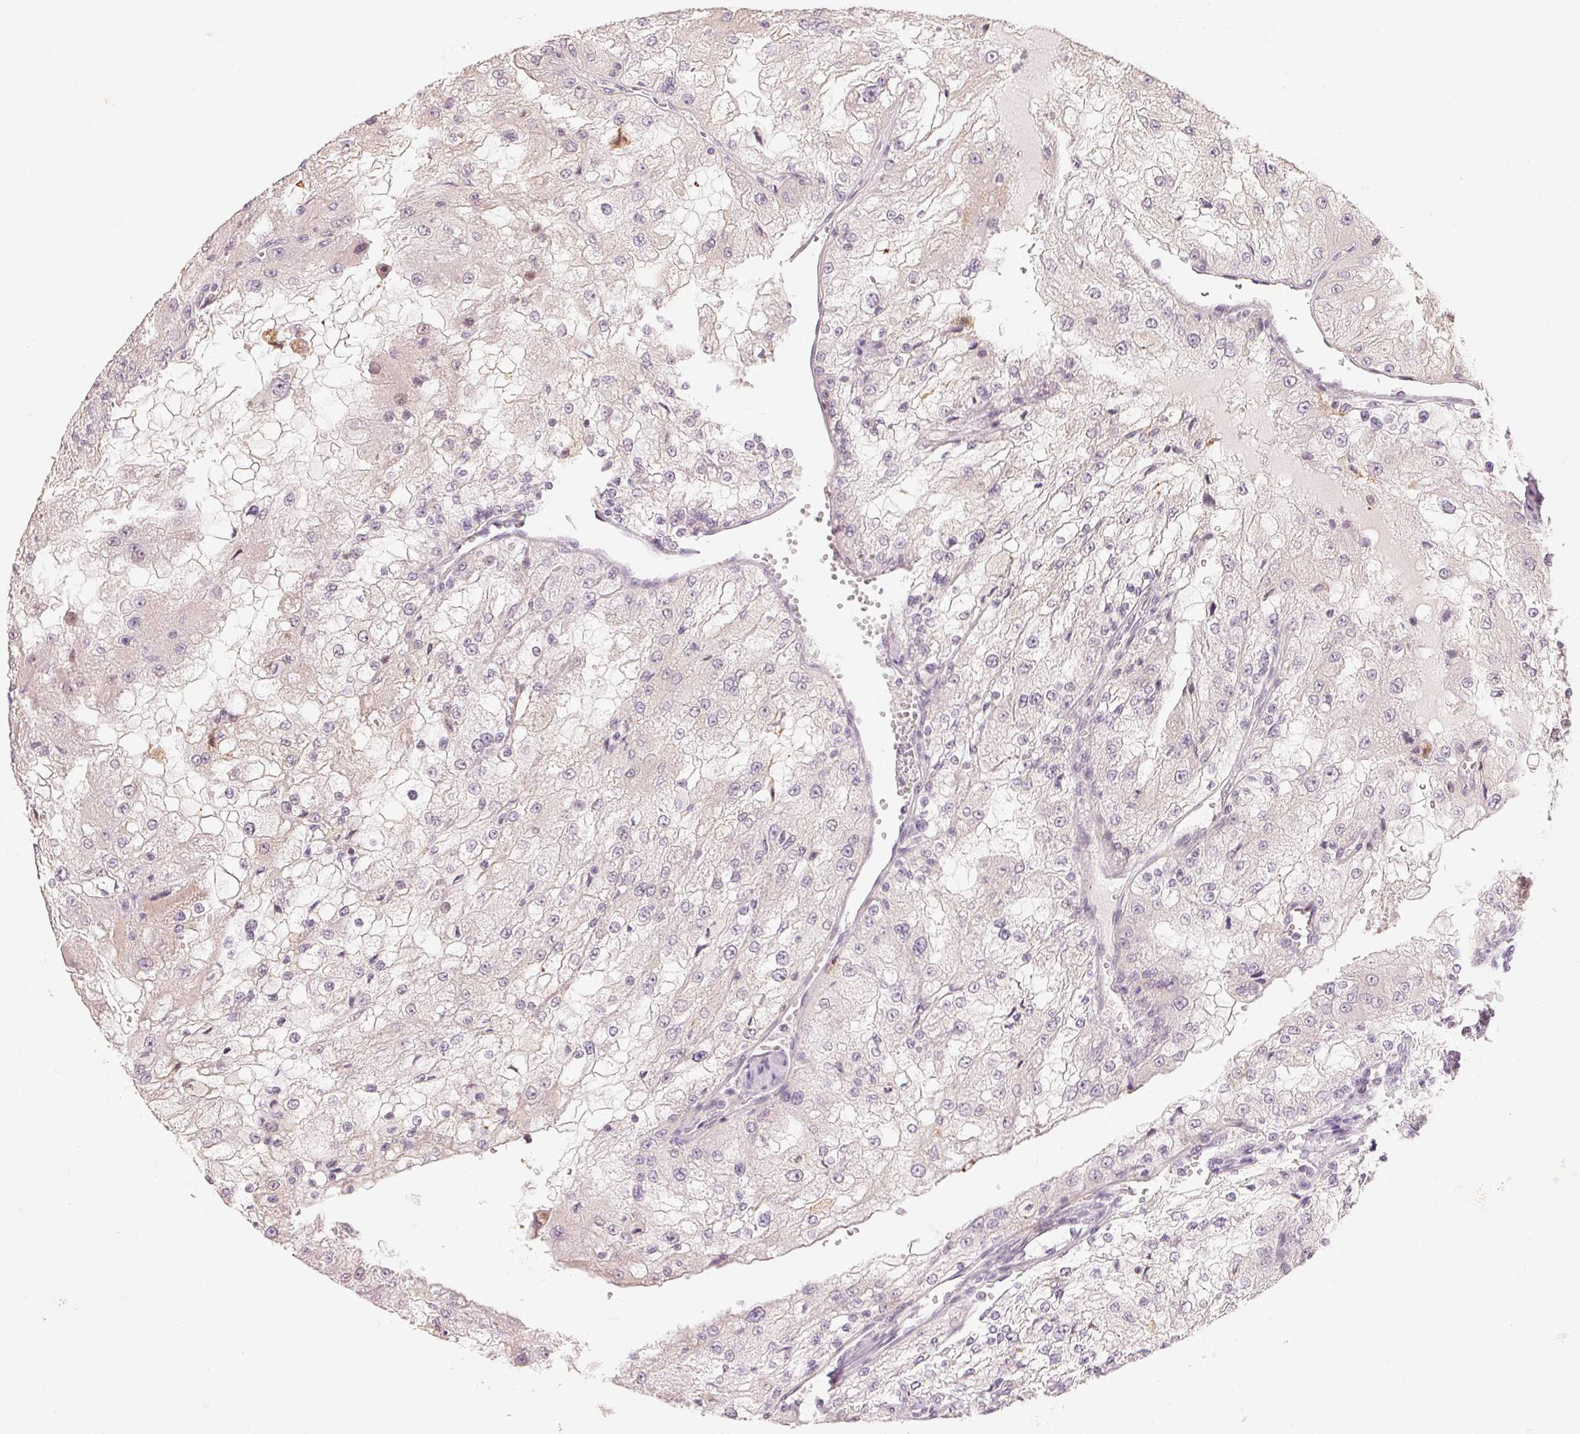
{"staining": {"intensity": "negative", "quantity": "none", "location": "none"}, "tissue": "renal cancer", "cell_type": "Tumor cells", "image_type": "cancer", "snomed": [{"axis": "morphology", "description": "Adenocarcinoma, NOS"}, {"axis": "topography", "description": "Kidney"}], "caption": "DAB immunohistochemical staining of human adenocarcinoma (renal) exhibits no significant expression in tumor cells.", "gene": "DENND2C", "patient": {"sex": "female", "age": 74}}